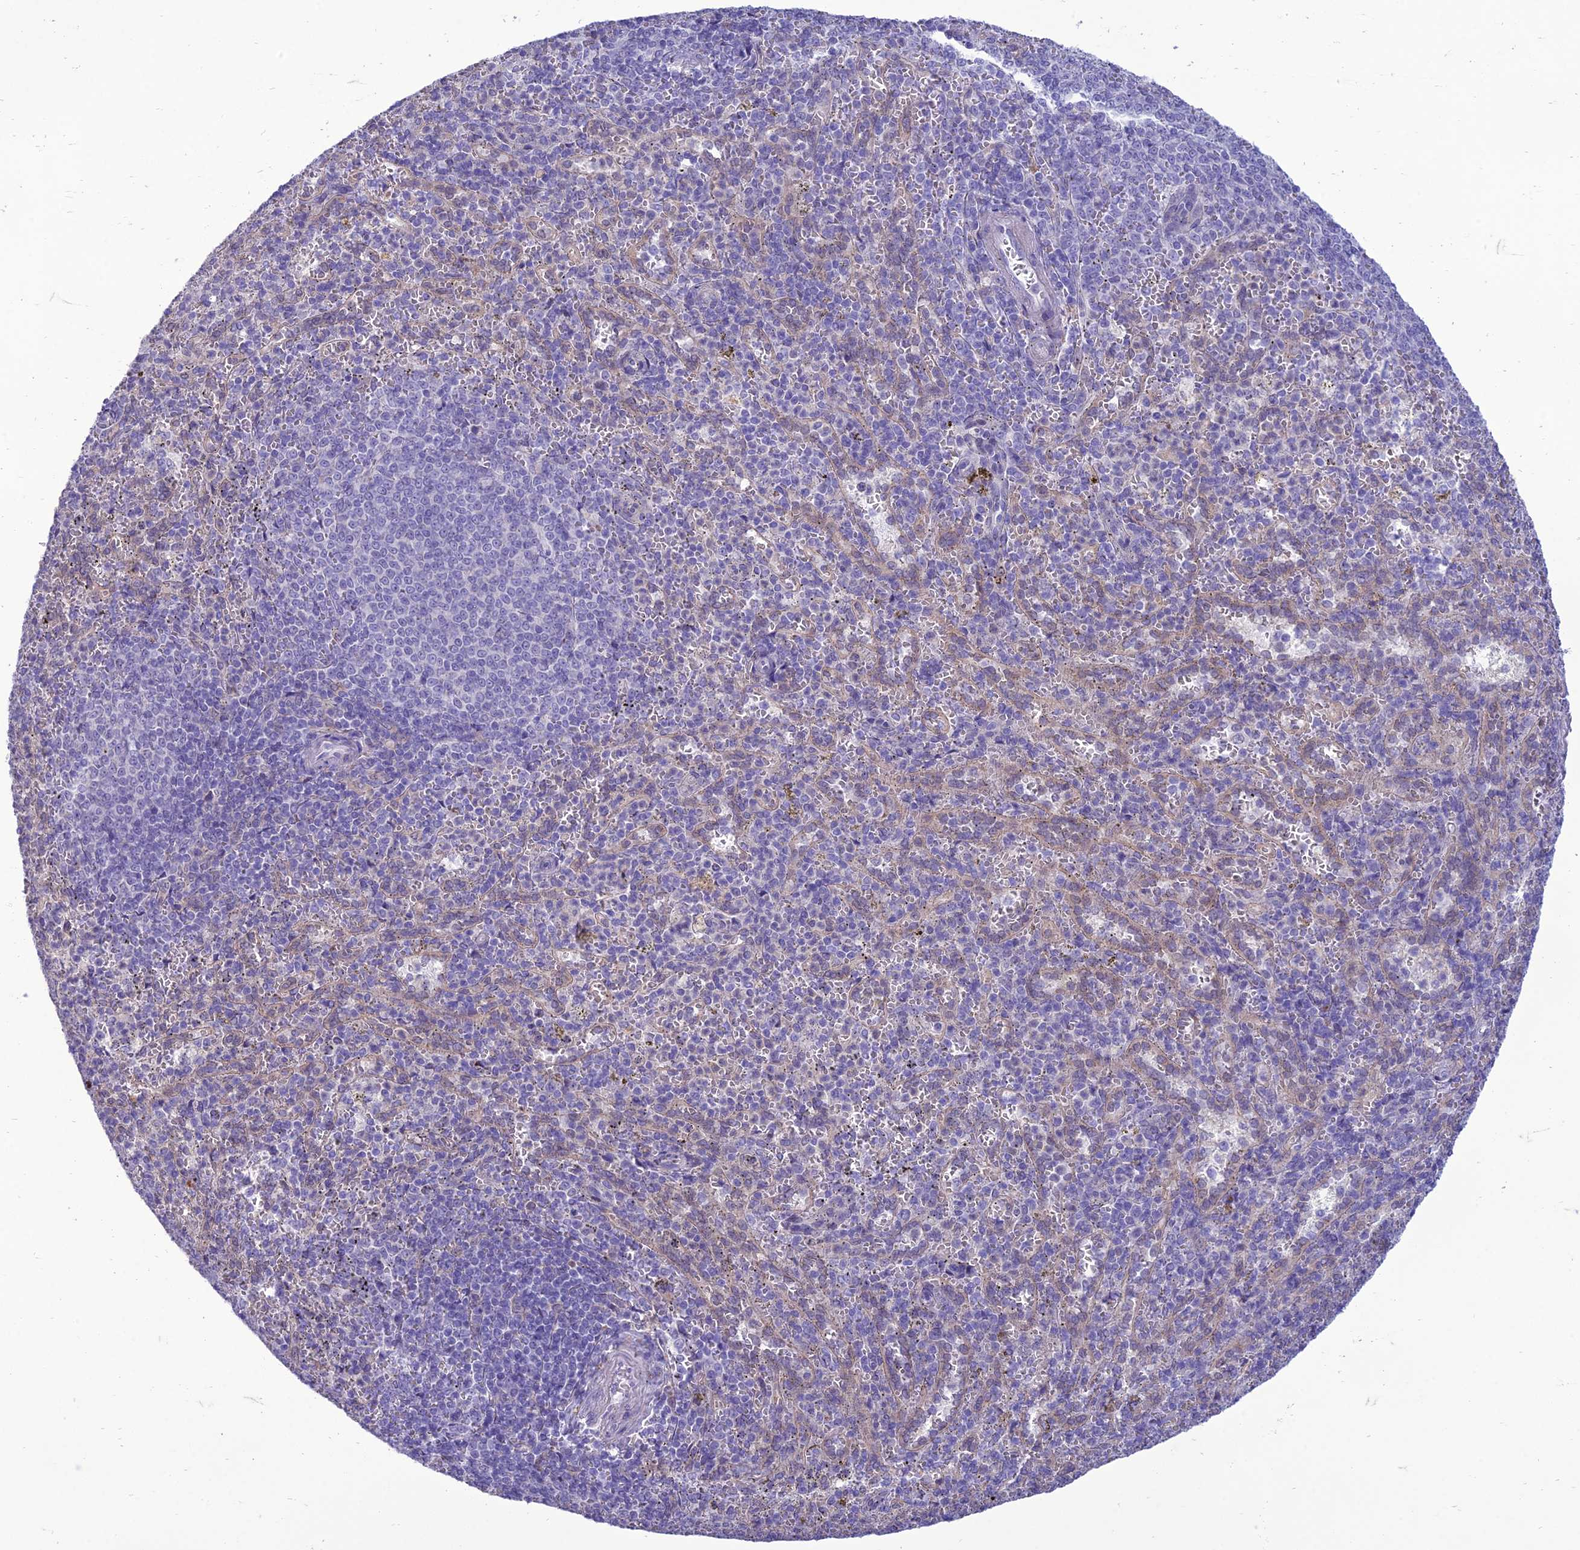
{"staining": {"intensity": "negative", "quantity": "none", "location": "none"}, "tissue": "spleen", "cell_type": "Cells in red pulp", "image_type": "normal", "snomed": [{"axis": "morphology", "description": "Normal tissue, NOS"}, {"axis": "topography", "description": "Spleen"}], "caption": "IHC of normal spleen demonstrates no positivity in cells in red pulp.", "gene": "ANKS4B", "patient": {"sex": "female", "age": 21}}